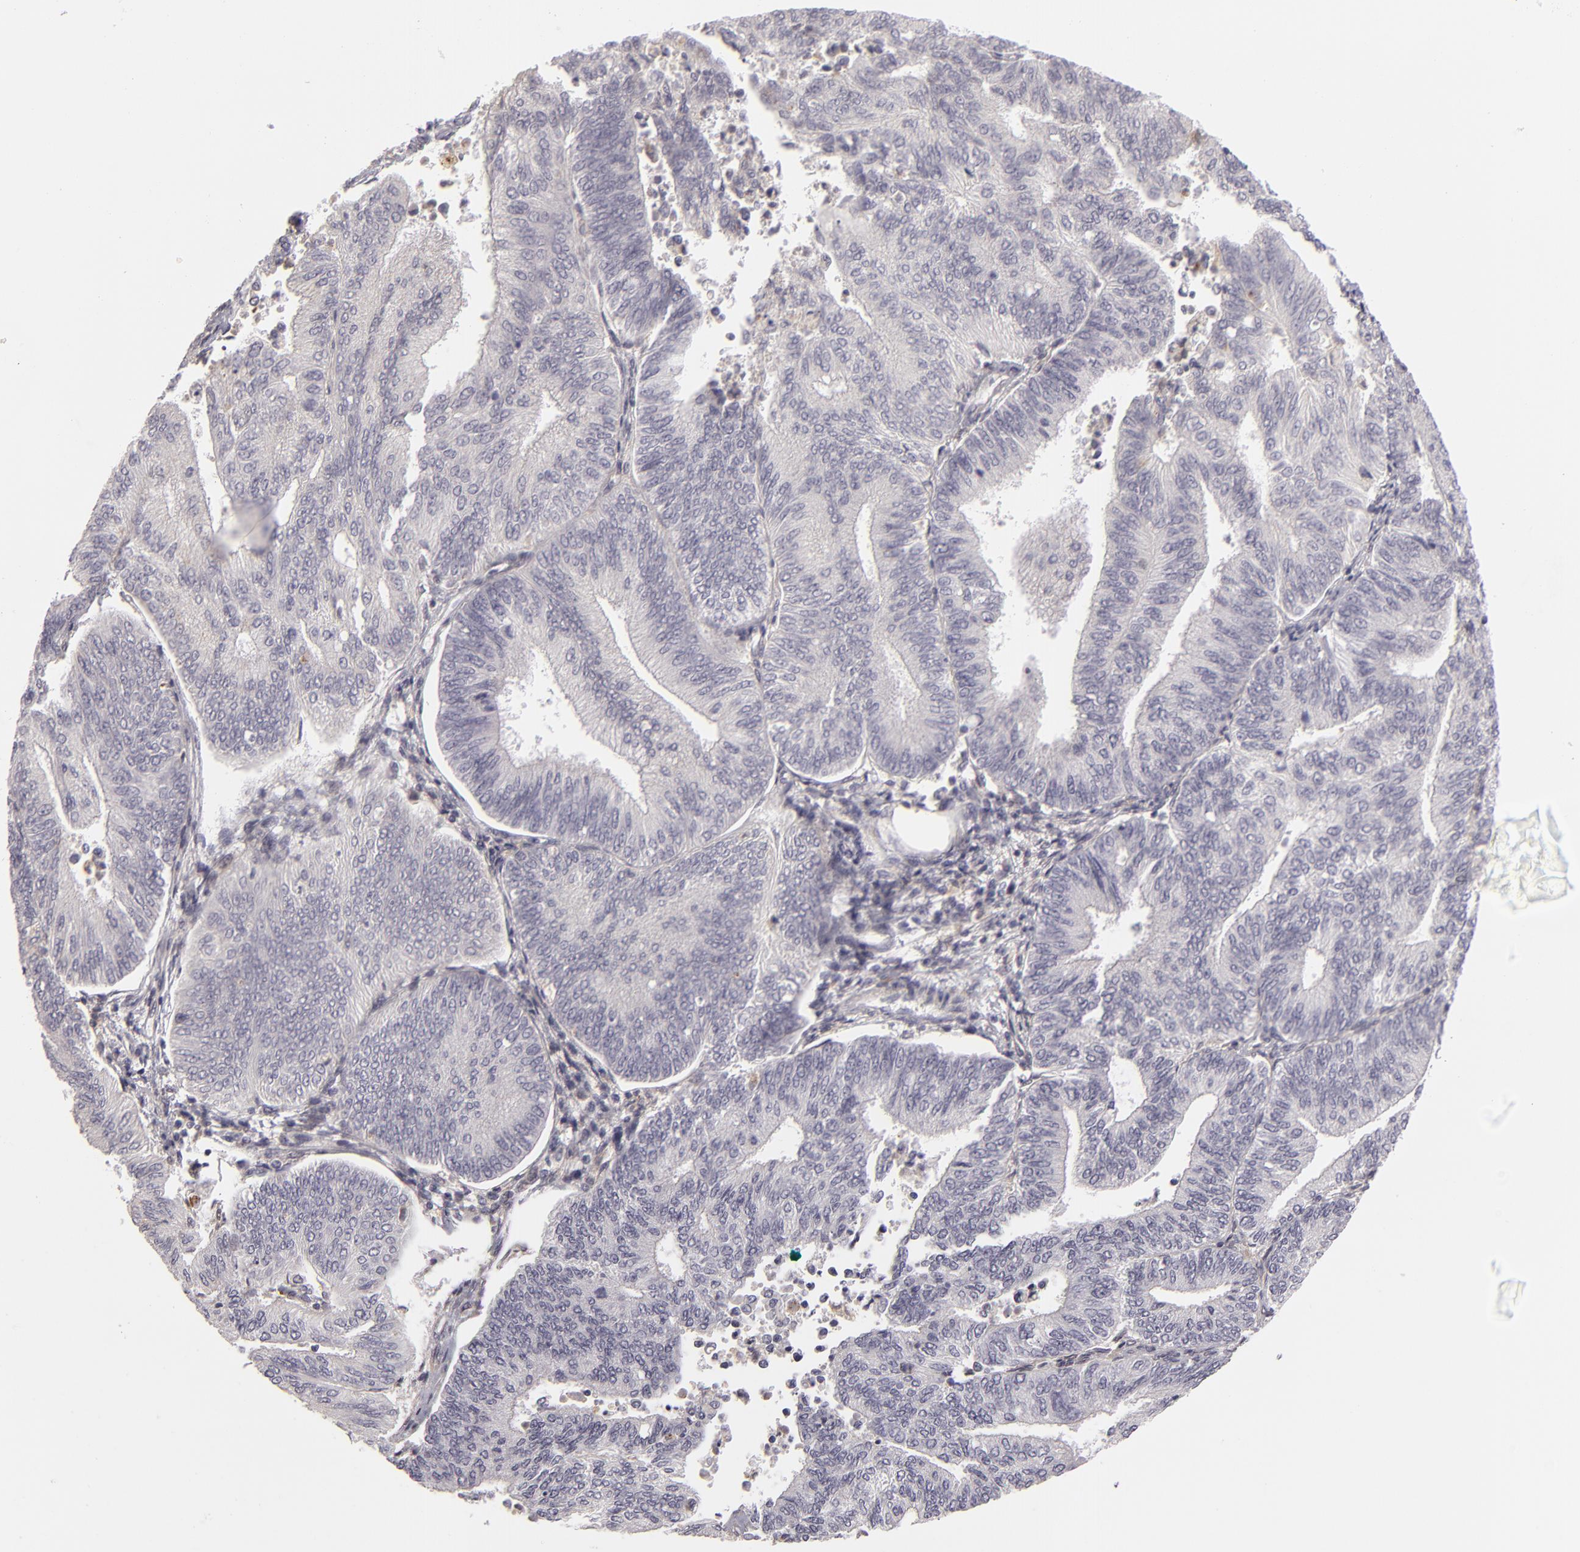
{"staining": {"intensity": "negative", "quantity": "none", "location": "none"}, "tissue": "endometrial cancer", "cell_type": "Tumor cells", "image_type": "cancer", "snomed": [{"axis": "morphology", "description": "Adenocarcinoma, NOS"}, {"axis": "topography", "description": "Endometrium"}], "caption": "Immunohistochemistry histopathology image of neoplastic tissue: human adenocarcinoma (endometrial) stained with DAB displays no significant protein expression in tumor cells.", "gene": "EFS", "patient": {"sex": "female", "age": 55}}